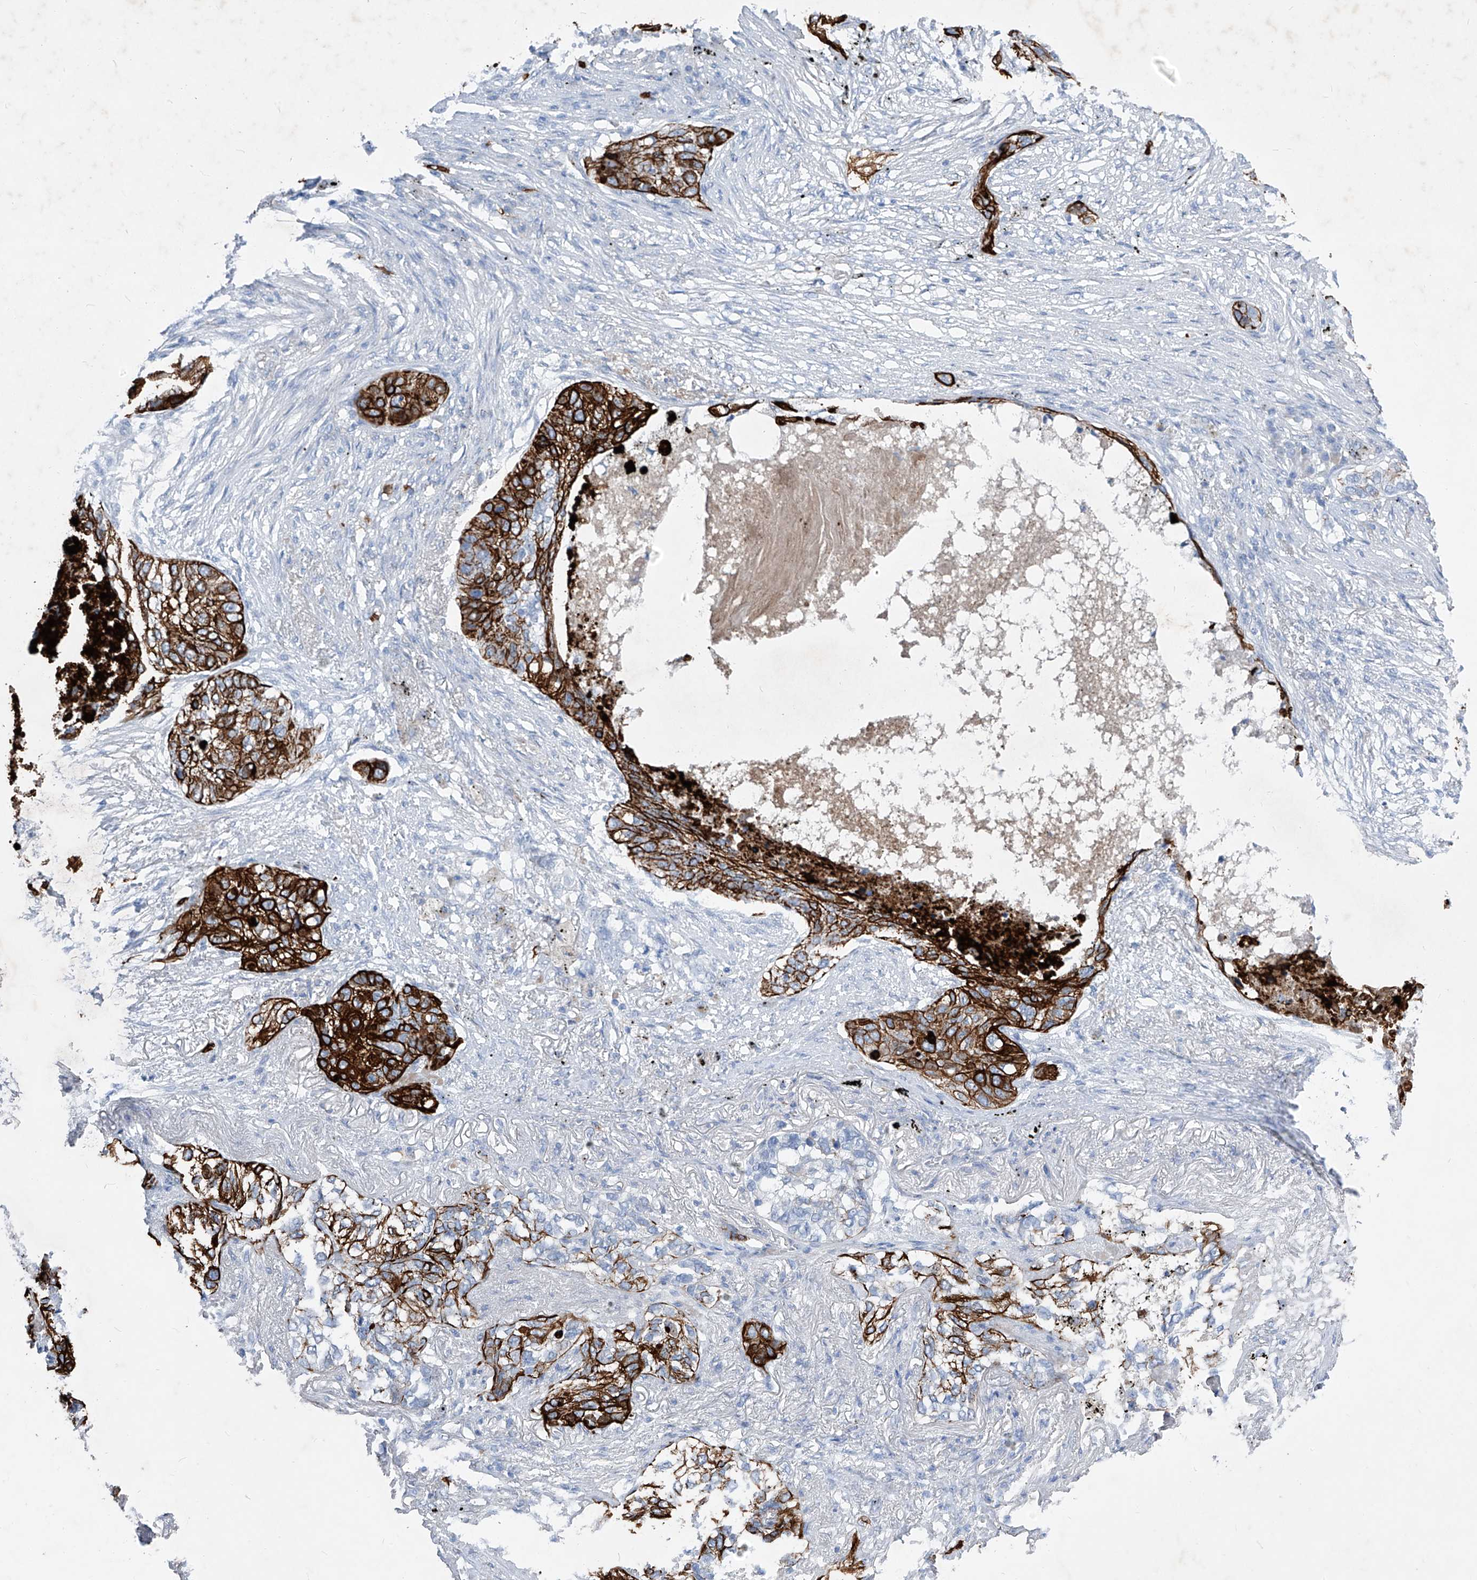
{"staining": {"intensity": "strong", "quantity": ">75%", "location": "cytoplasmic/membranous"}, "tissue": "lung cancer", "cell_type": "Tumor cells", "image_type": "cancer", "snomed": [{"axis": "morphology", "description": "Squamous cell carcinoma, NOS"}, {"axis": "topography", "description": "Lung"}], "caption": "Protein expression analysis of lung cancer demonstrates strong cytoplasmic/membranous expression in approximately >75% of tumor cells. The protein of interest is shown in brown color, while the nuclei are stained blue.", "gene": "FRS3", "patient": {"sex": "female", "age": 63}}